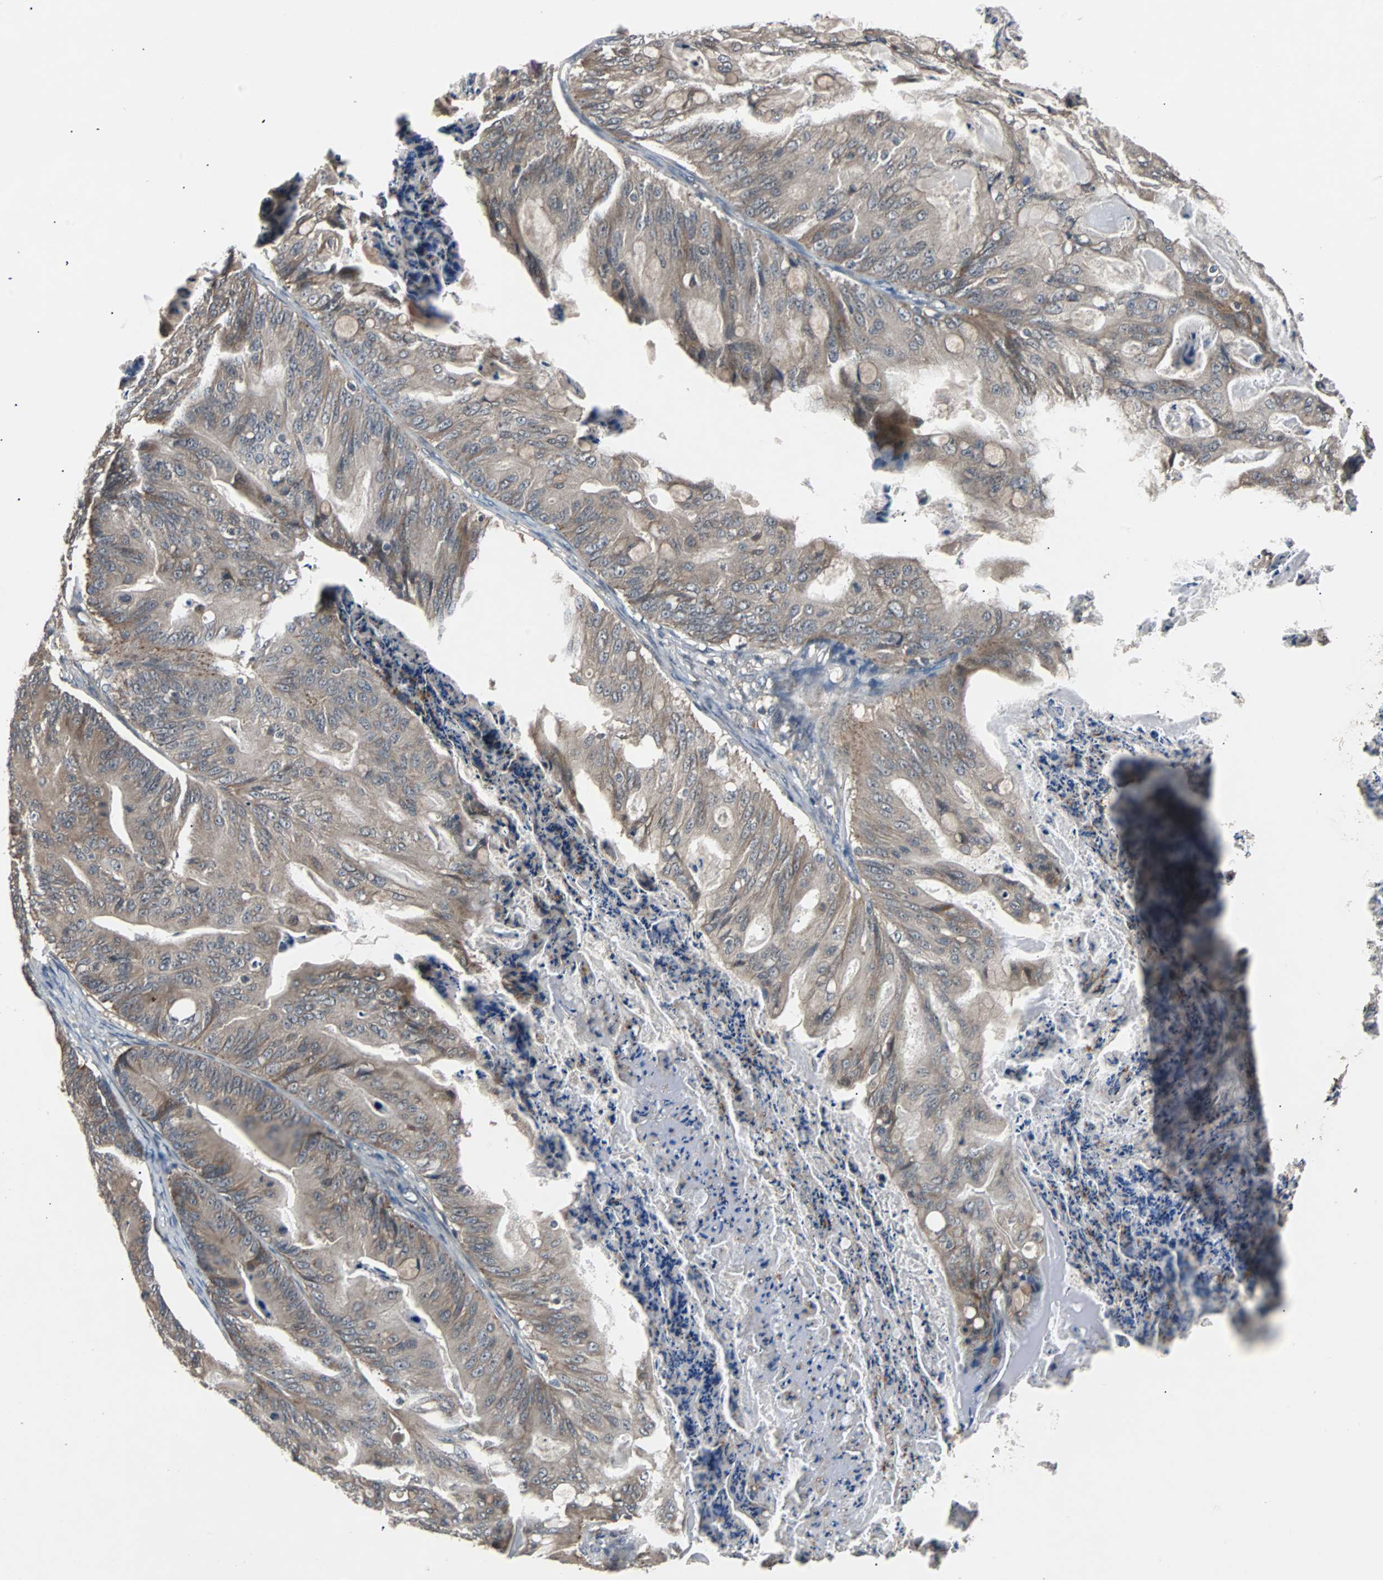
{"staining": {"intensity": "moderate", "quantity": ">75%", "location": "cytoplasmic/membranous"}, "tissue": "ovarian cancer", "cell_type": "Tumor cells", "image_type": "cancer", "snomed": [{"axis": "morphology", "description": "Cystadenocarcinoma, mucinous, NOS"}, {"axis": "topography", "description": "Ovary"}], "caption": "Immunohistochemistry micrograph of neoplastic tissue: mucinous cystadenocarcinoma (ovarian) stained using immunohistochemistry reveals medium levels of moderate protein expression localized specifically in the cytoplasmic/membranous of tumor cells, appearing as a cytoplasmic/membranous brown color.", "gene": "ARF1", "patient": {"sex": "female", "age": 36}}